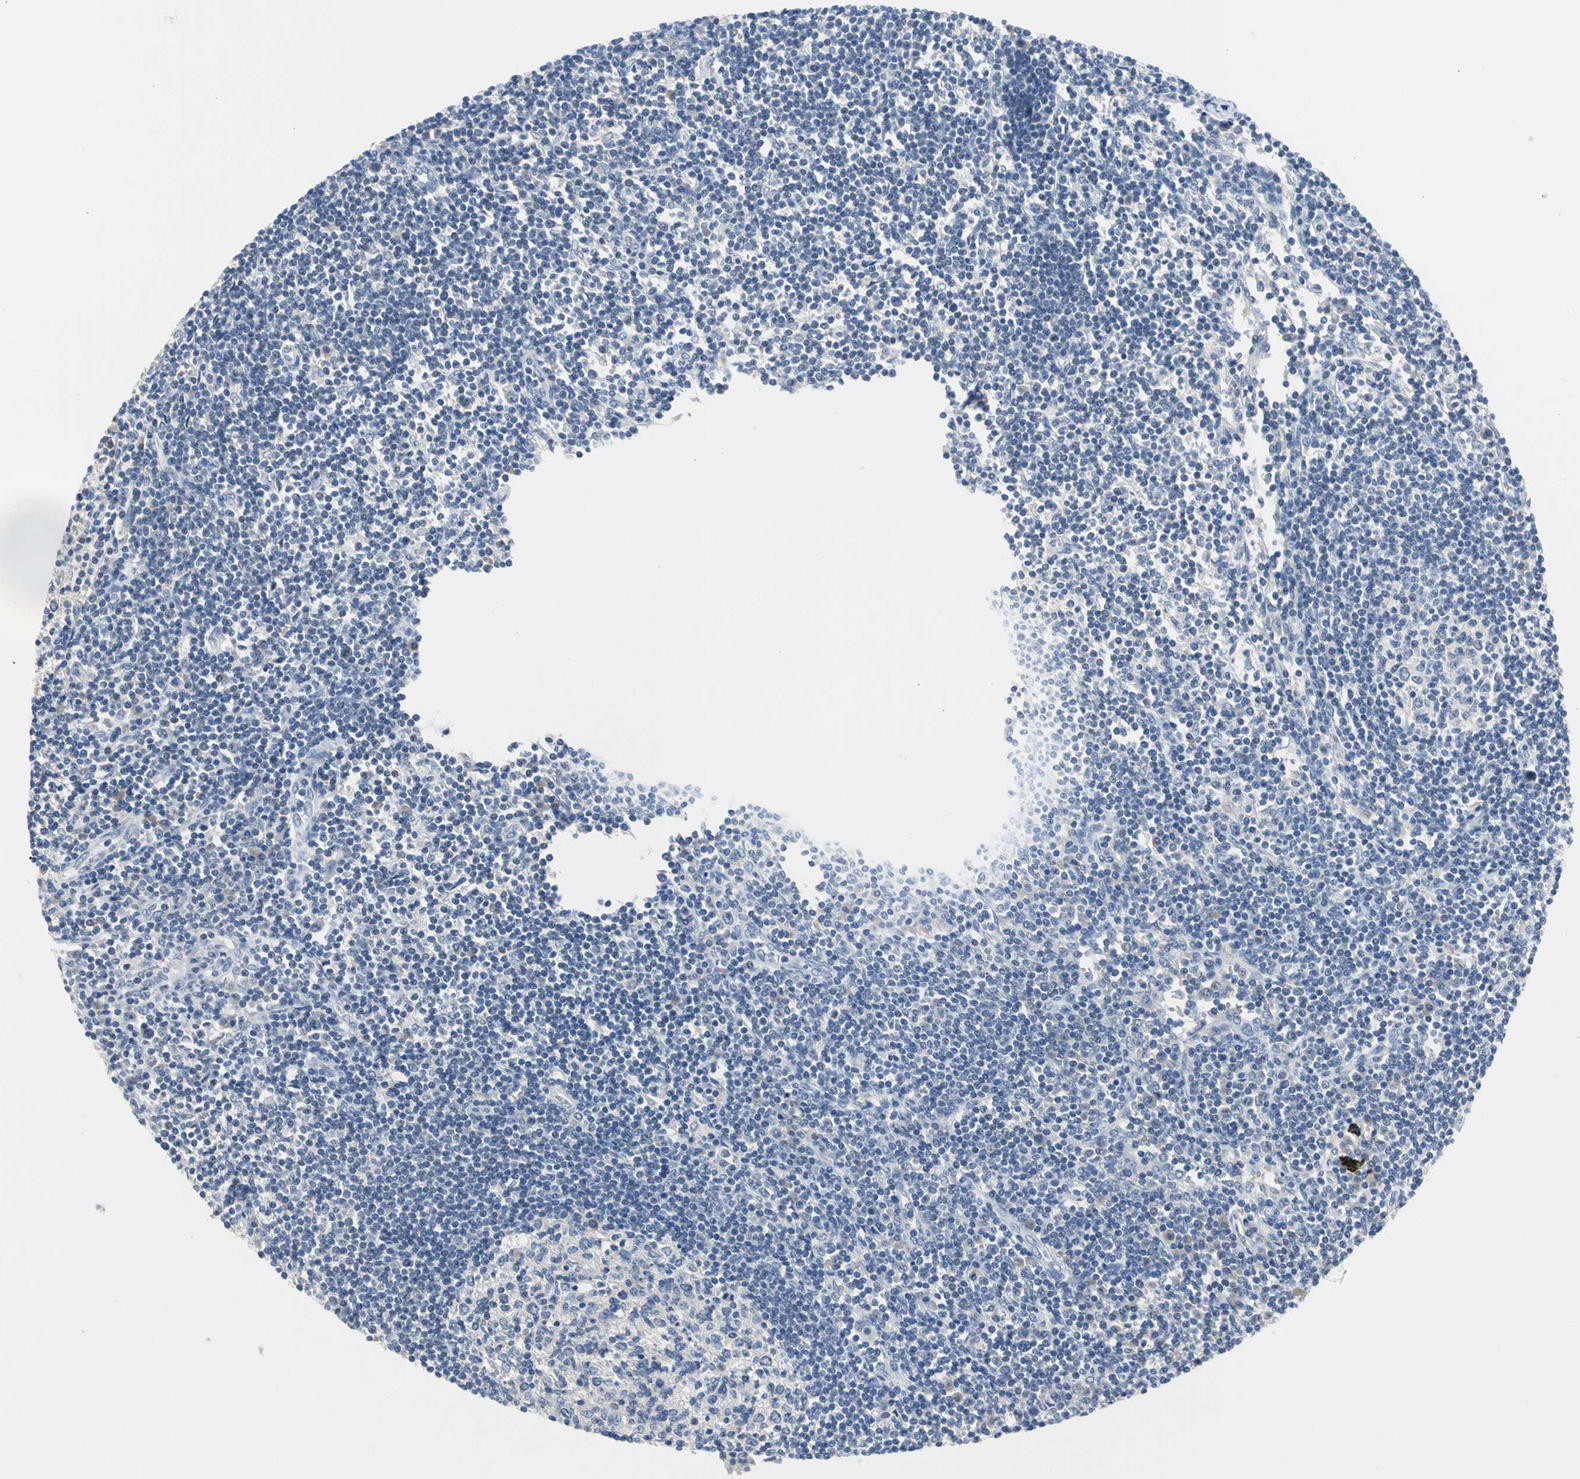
{"staining": {"intensity": "negative", "quantity": "none", "location": "none"}, "tissue": "lymph node", "cell_type": "Germinal center cells", "image_type": "normal", "snomed": [{"axis": "morphology", "description": "Normal tissue, NOS"}, {"axis": "topography", "description": "Lymph node"}], "caption": "This is an immunohistochemistry micrograph of normal human lymph node. There is no positivity in germinal center cells.", "gene": "MARK1", "patient": {"sex": "female", "age": 55}}